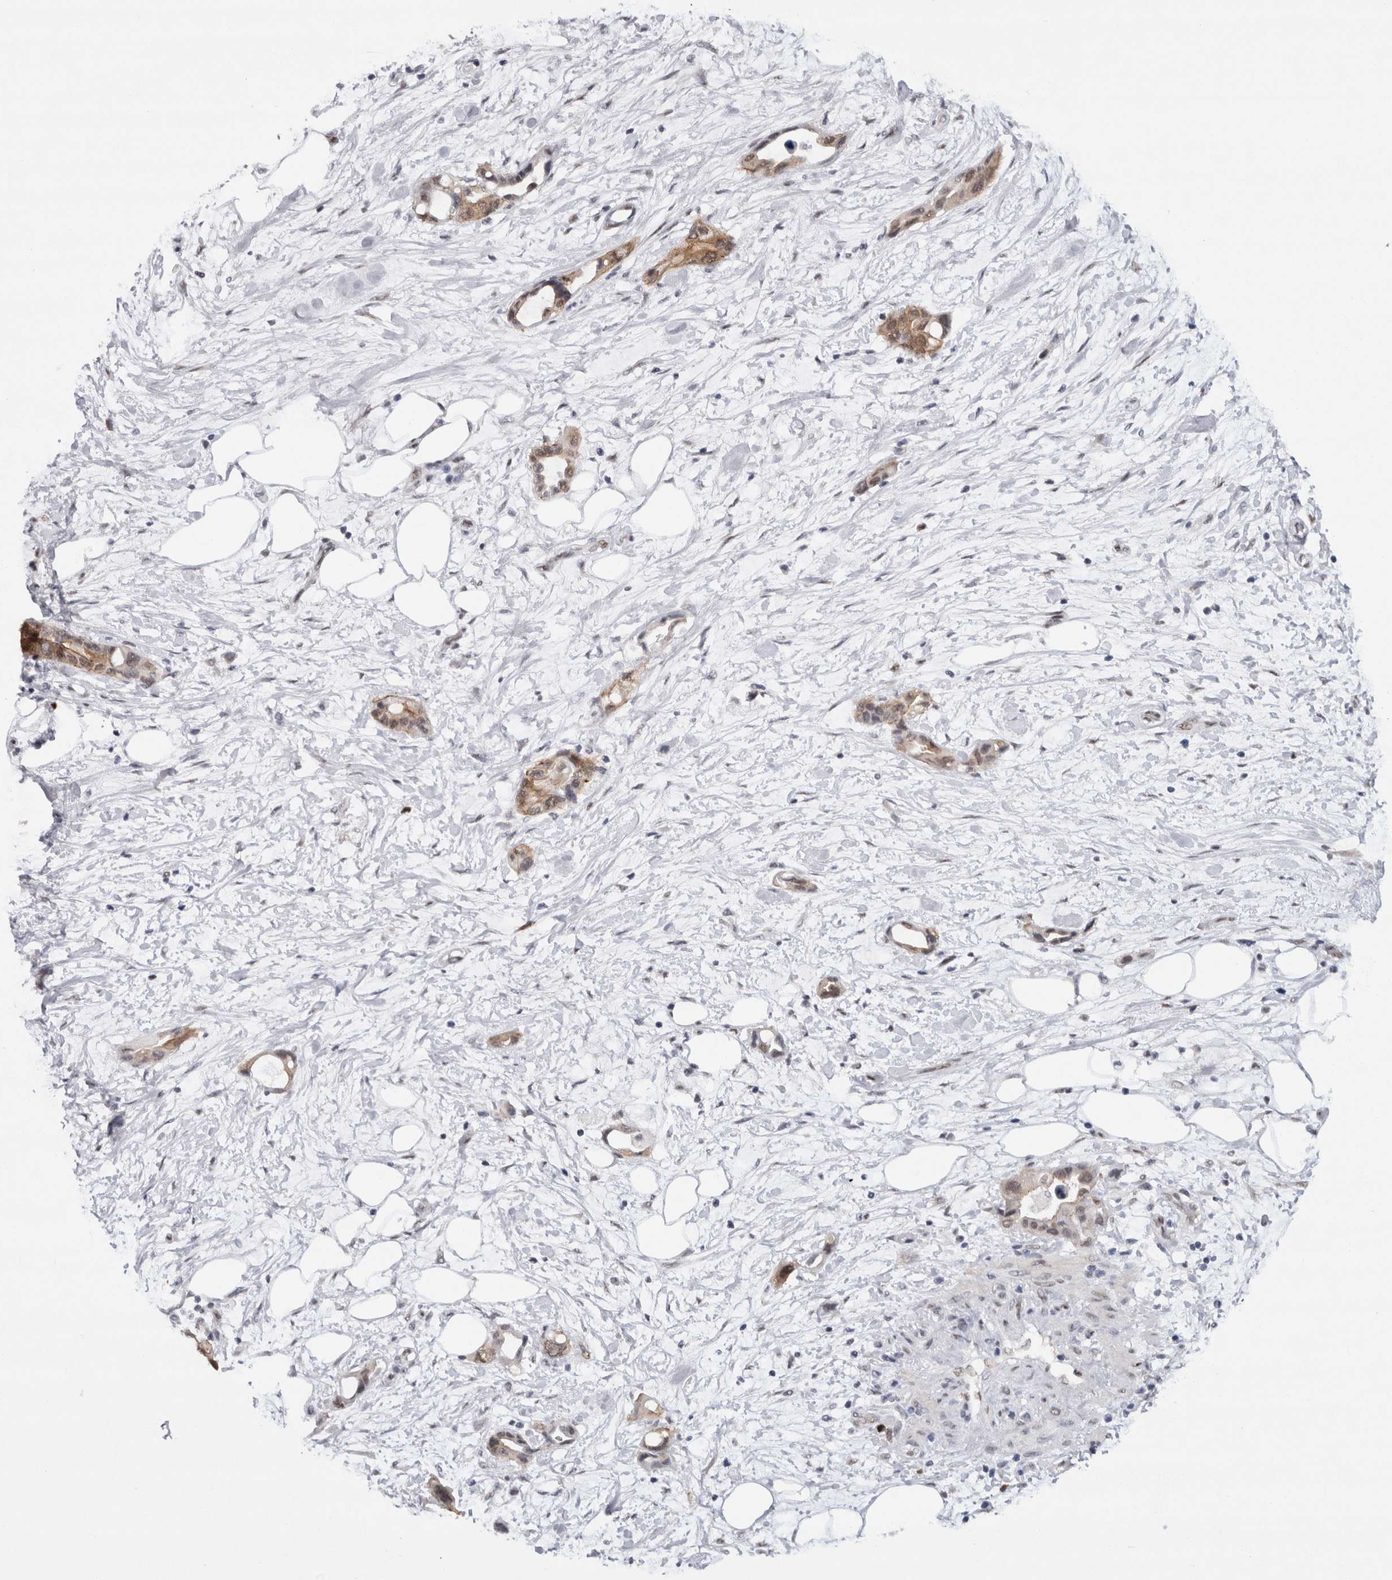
{"staining": {"intensity": "weak", "quantity": ">75%", "location": "cytoplasmic/membranous"}, "tissue": "pancreatic cancer", "cell_type": "Tumor cells", "image_type": "cancer", "snomed": [{"axis": "morphology", "description": "Adenocarcinoma, NOS"}, {"axis": "topography", "description": "Pancreas"}], "caption": "A photomicrograph of pancreatic cancer (adenocarcinoma) stained for a protein exhibits weak cytoplasmic/membranous brown staining in tumor cells.", "gene": "RPS6KA2", "patient": {"sex": "female", "age": 57}}